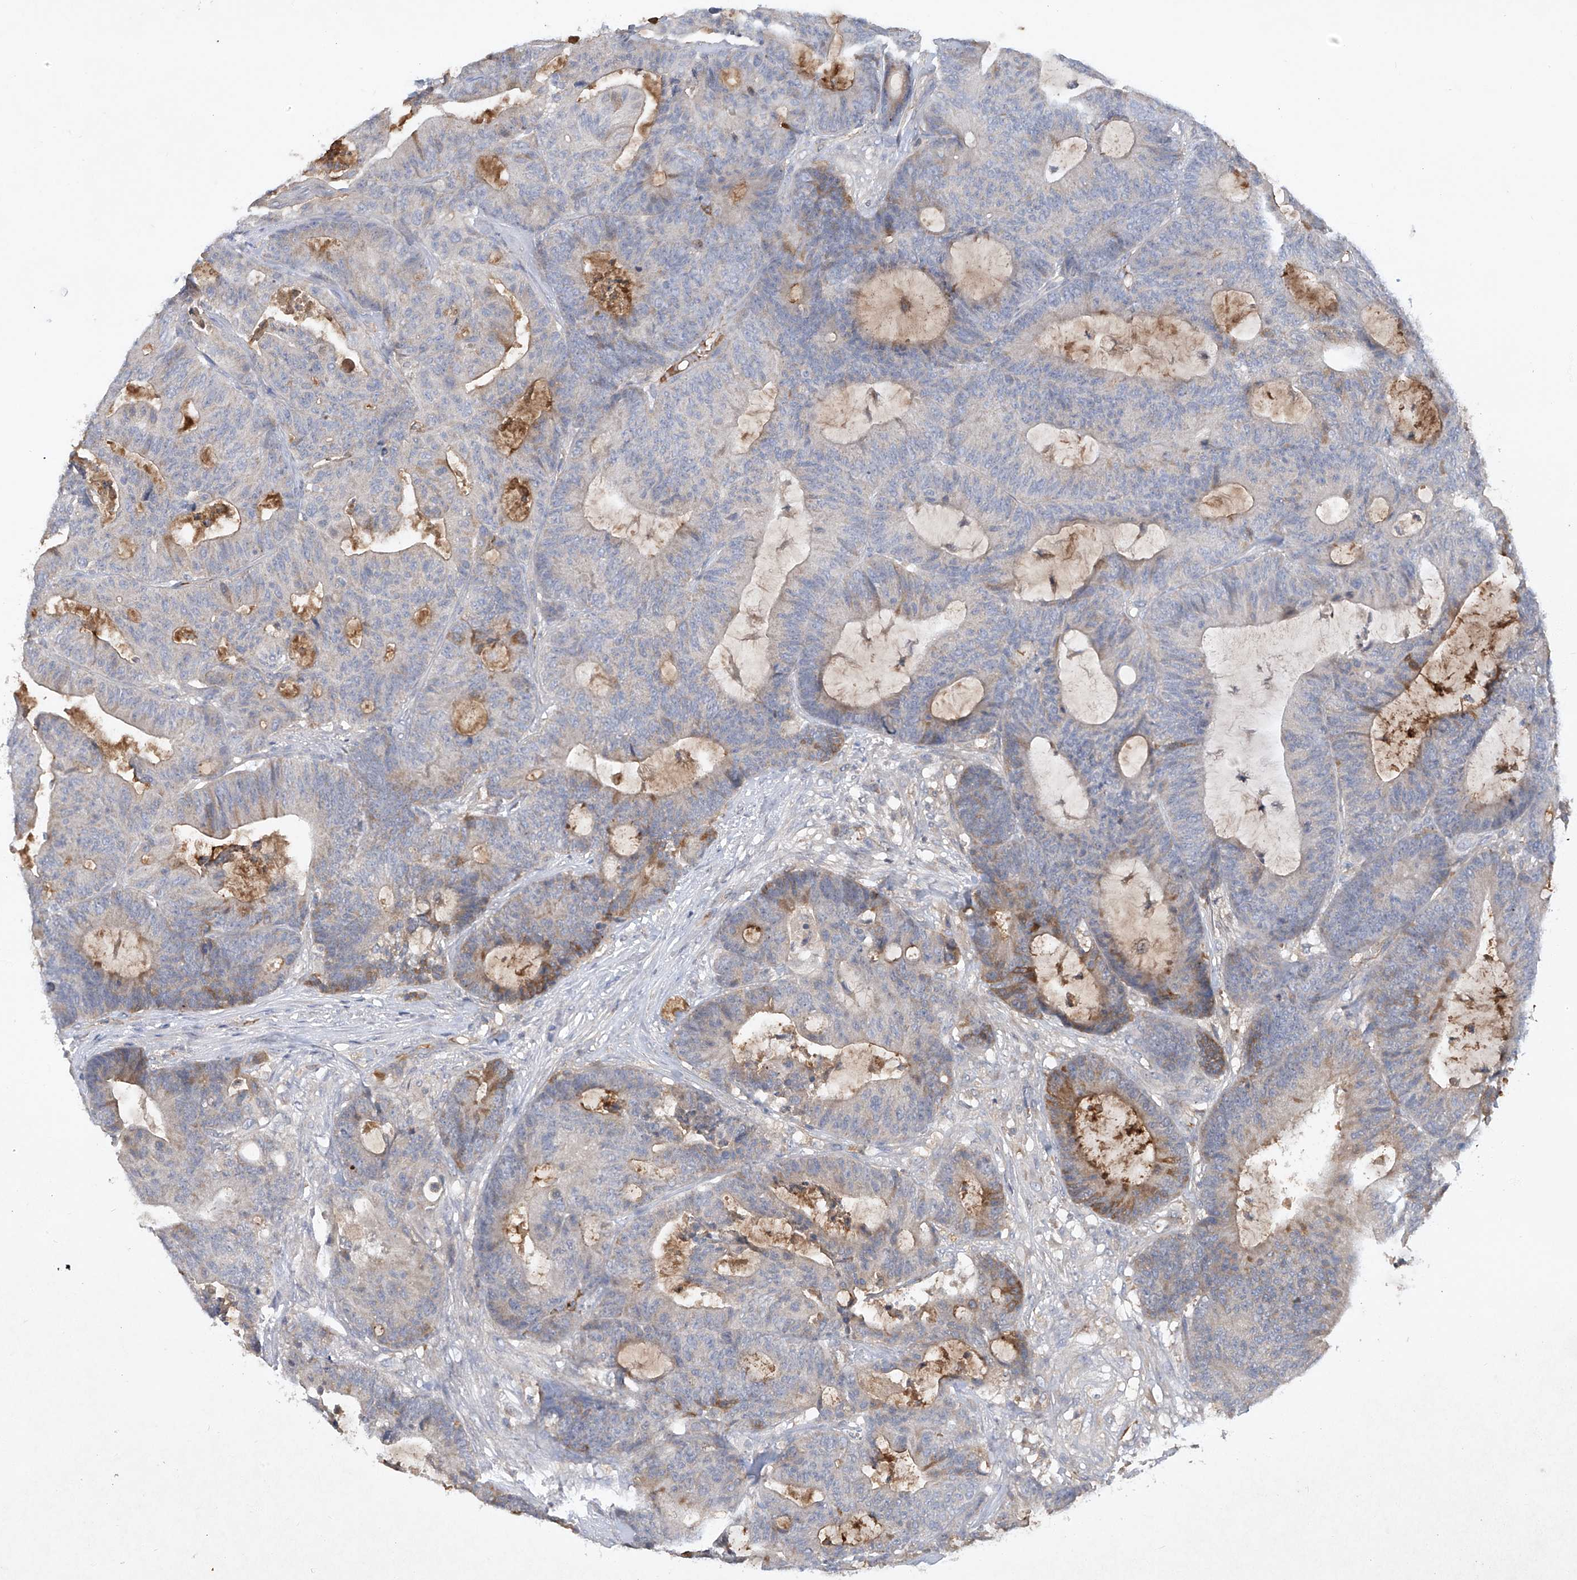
{"staining": {"intensity": "moderate", "quantity": "<25%", "location": "cytoplasmic/membranous"}, "tissue": "colorectal cancer", "cell_type": "Tumor cells", "image_type": "cancer", "snomed": [{"axis": "morphology", "description": "Adenocarcinoma, NOS"}, {"axis": "topography", "description": "Colon"}], "caption": "DAB immunohistochemical staining of colorectal adenocarcinoma exhibits moderate cytoplasmic/membranous protein expression in about <25% of tumor cells. (brown staining indicates protein expression, while blue staining denotes nuclei).", "gene": "HAS3", "patient": {"sex": "female", "age": 84}}